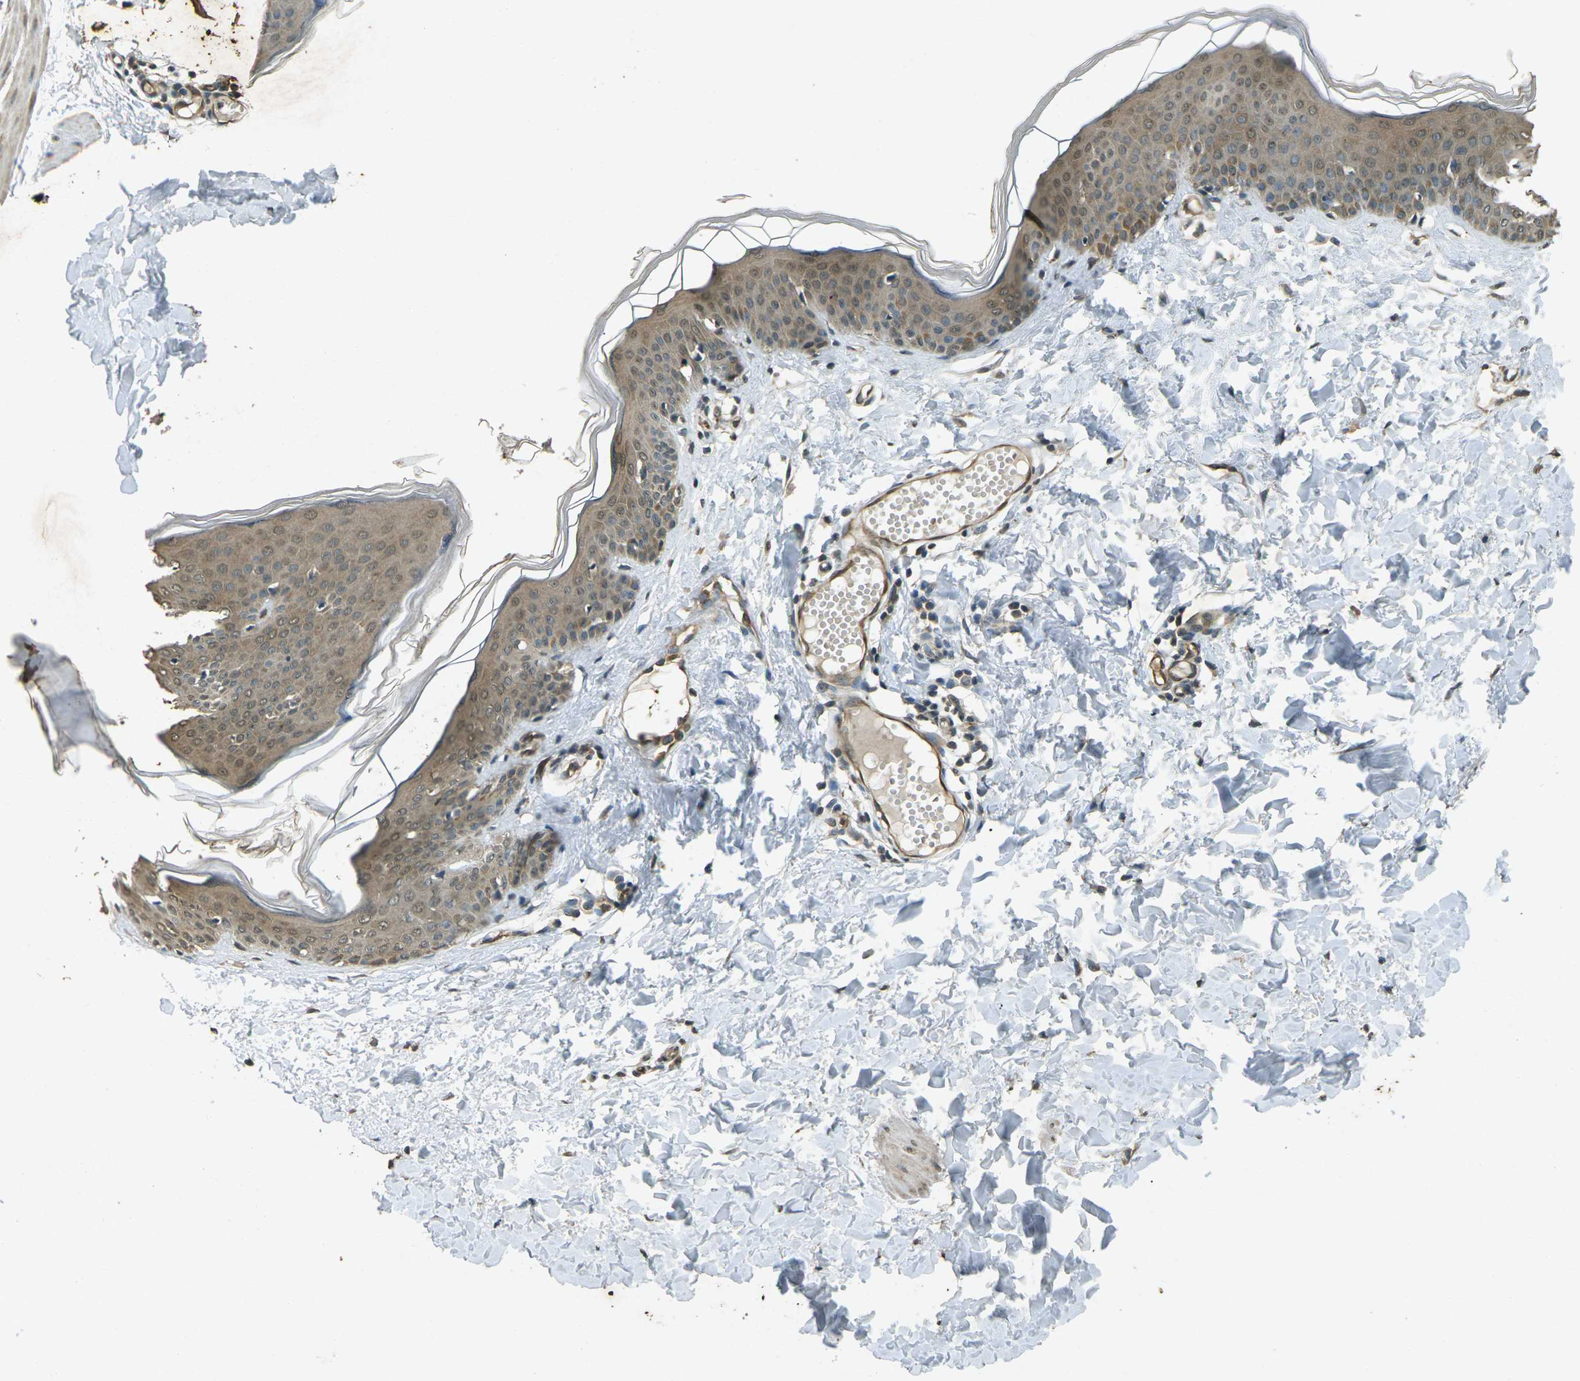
{"staining": {"intensity": "moderate", "quantity": ">75%", "location": "cytoplasmic/membranous"}, "tissue": "skin", "cell_type": "Fibroblasts", "image_type": "normal", "snomed": [{"axis": "morphology", "description": "Normal tissue, NOS"}, {"axis": "topography", "description": "Skin"}], "caption": "Protein staining of normal skin displays moderate cytoplasmic/membranous expression in approximately >75% of fibroblasts. Immunohistochemistry (ihc) stains the protein of interest in brown and the nuclei are stained blue.", "gene": "PDE2A", "patient": {"sex": "female", "age": 17}}